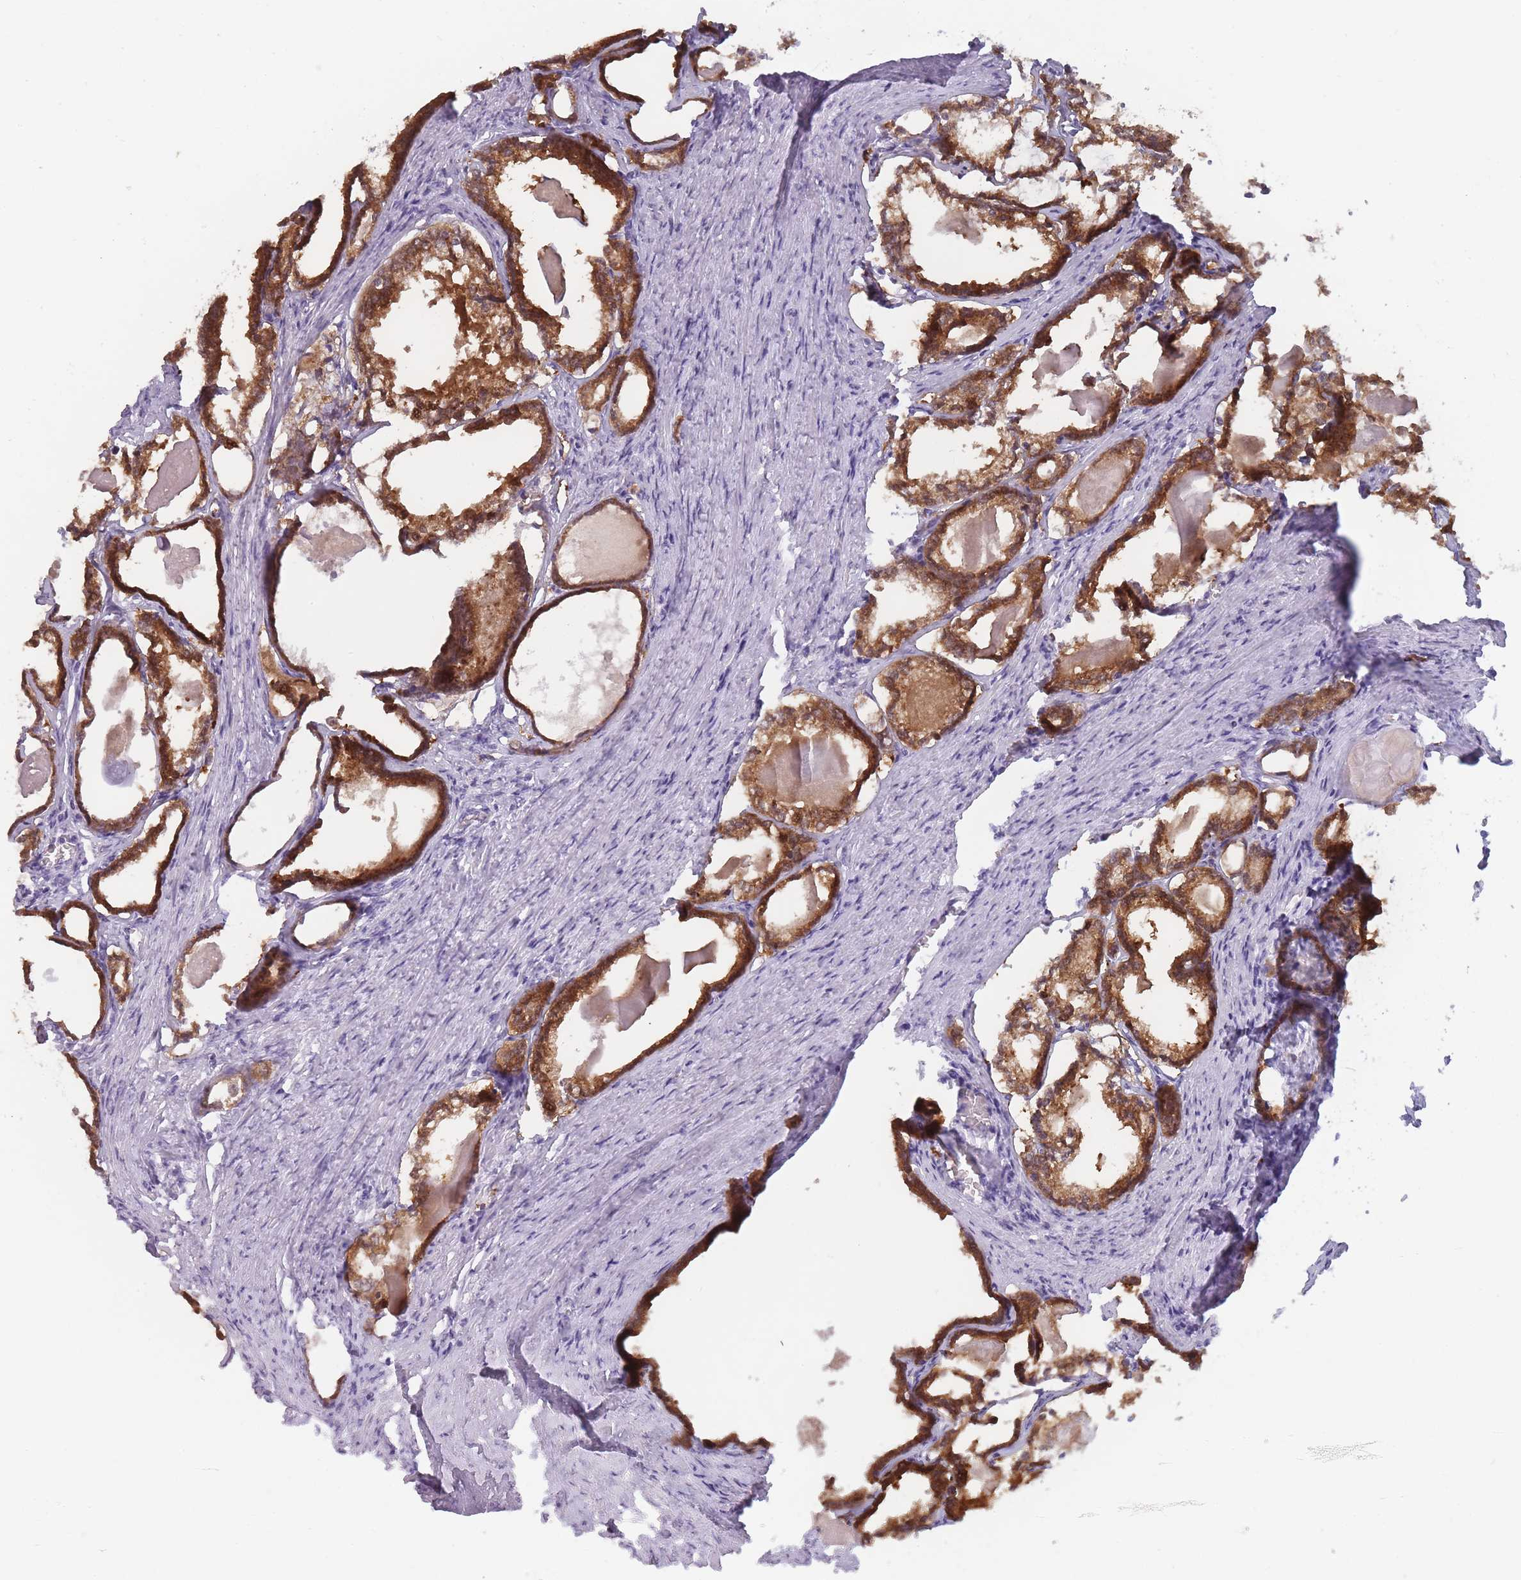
{"staining": {"intensity": "strong", "quantity": ">75%", "location": "cytoplasmic/membranous"}, "tissue": "prostate cancer", "cell_type": "Tumor cells", "image_type": "cancer", "snomed": [{"axis": "morphology", "description": "Adenocarcinoma, High grade"}, {"axis": "topography", "description": "Prostate"}], "caption": "Immunohistochemical staining of human high-grade adenocarcinoma (prostate) reveals high levels of strong cytoplasmic/membranous protein staining in approximately >75% of tumor cells. (Stains: DAB in brown, nuclei in blue, Microscopy: brightfield microscopy at high magnification).", "gene": "MAN1B1", "patient": {"sex": "male", "age": 69}}